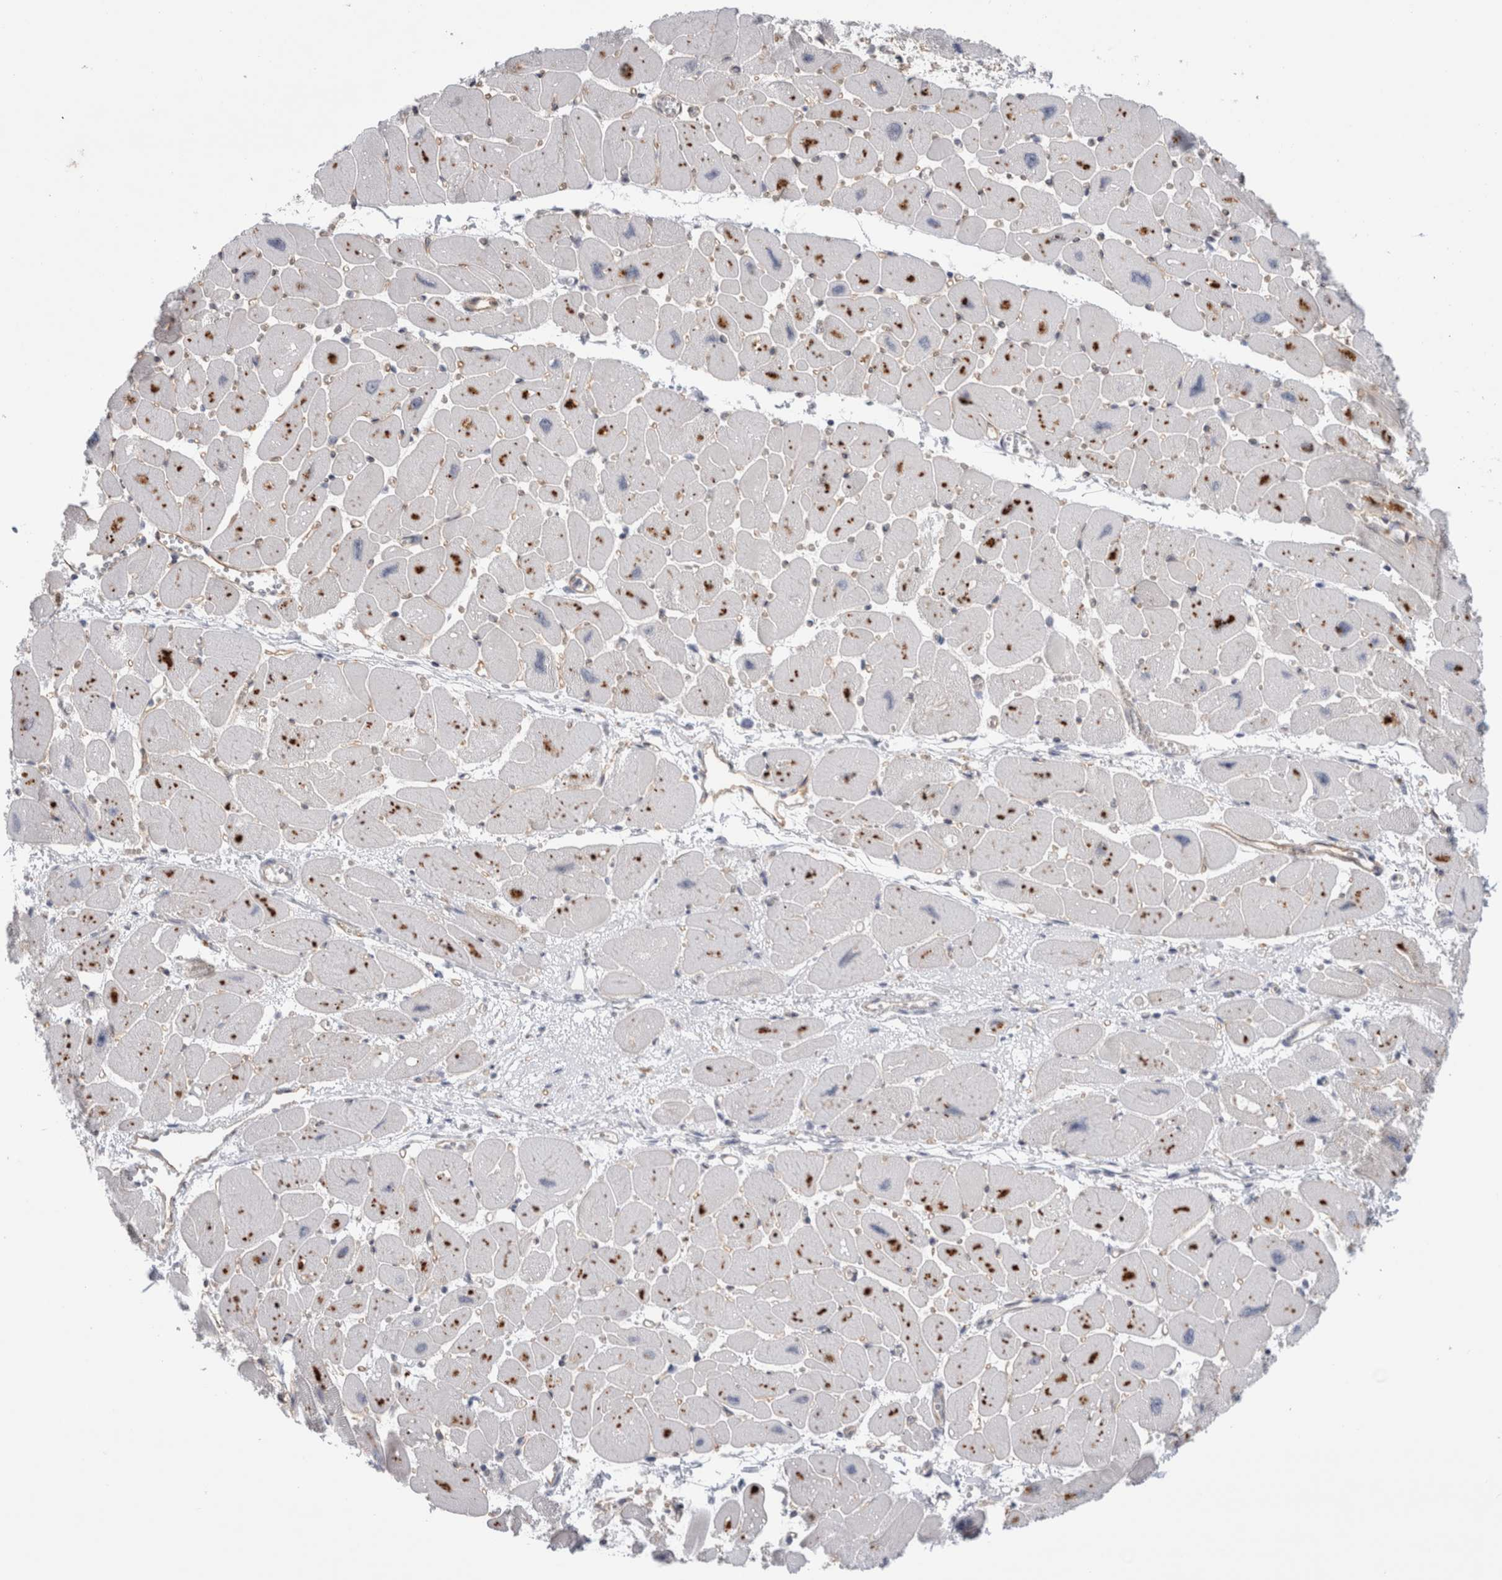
{"staining": {"intensity": "moderate", "quantity": "25%-75%", "location": "cytoplasmic/membranous"}, "tissue": "heart muscle", "cell_type": "Cardiomyocytes", "image_type": "normal", "snomed": [{"axis": "morphology", "description": "Normal tissue, NOS"}, {"axis": "topography", "description": "Heart"}], "caption": "Cardiomyocytes exhibit medium levels of moderate cytoplasmic/membranous expression in about 25%-75% of cells in unremarkable human heart muscle. The protein of interest is stained brown, and the nuclei are stained in blue (DAB (3,3'-diaminobenzidine) IHC with brightfield microscopy, high magnification).", "gene": "ANKMY1", "patient": {"sex": "female", "age": 54}}